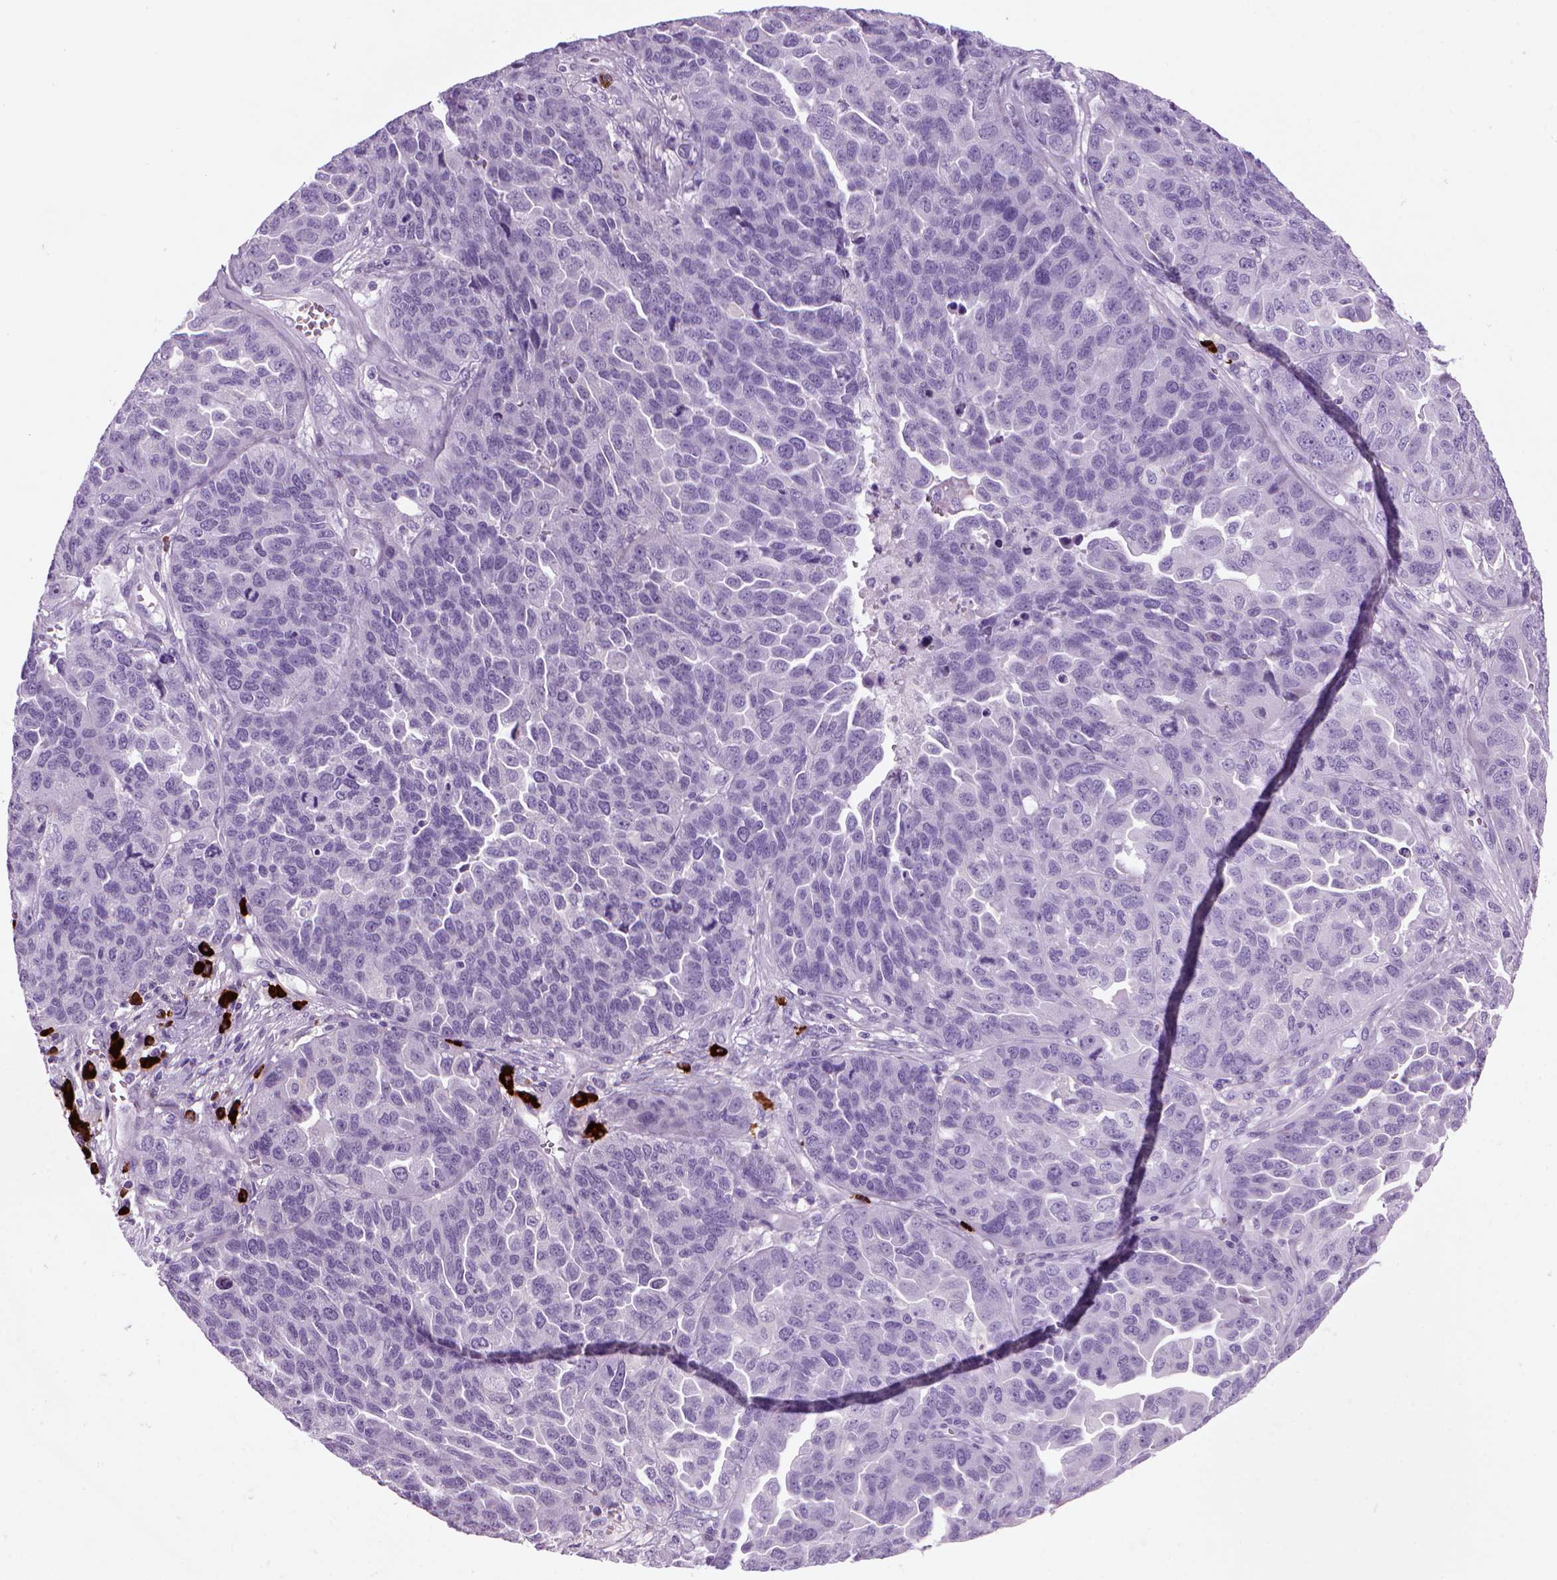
{"staining": {"intensity": "negative", "quantity": "none", "location": "none"}, "tissue": "ovarian cancer", "cell_type": "Tumor cells", "image_type": "cancer", "snomed": [{"axis": "morphology", "description": "Cystadenocarcinoma, serous, NOS"}, {"axis": "topography", "description": "Ovary"}], "caption": "Immunohistochemistry histopathology image of neoplastic tissue: ovarian cancer (serous cystadenocarcinoma) stained with DAB (3,3'-diaminobenzidine) displays no significant protein expression in tumor cells.", "gene": "MZB1", "patient": {"sex": "female", "age": 87}}